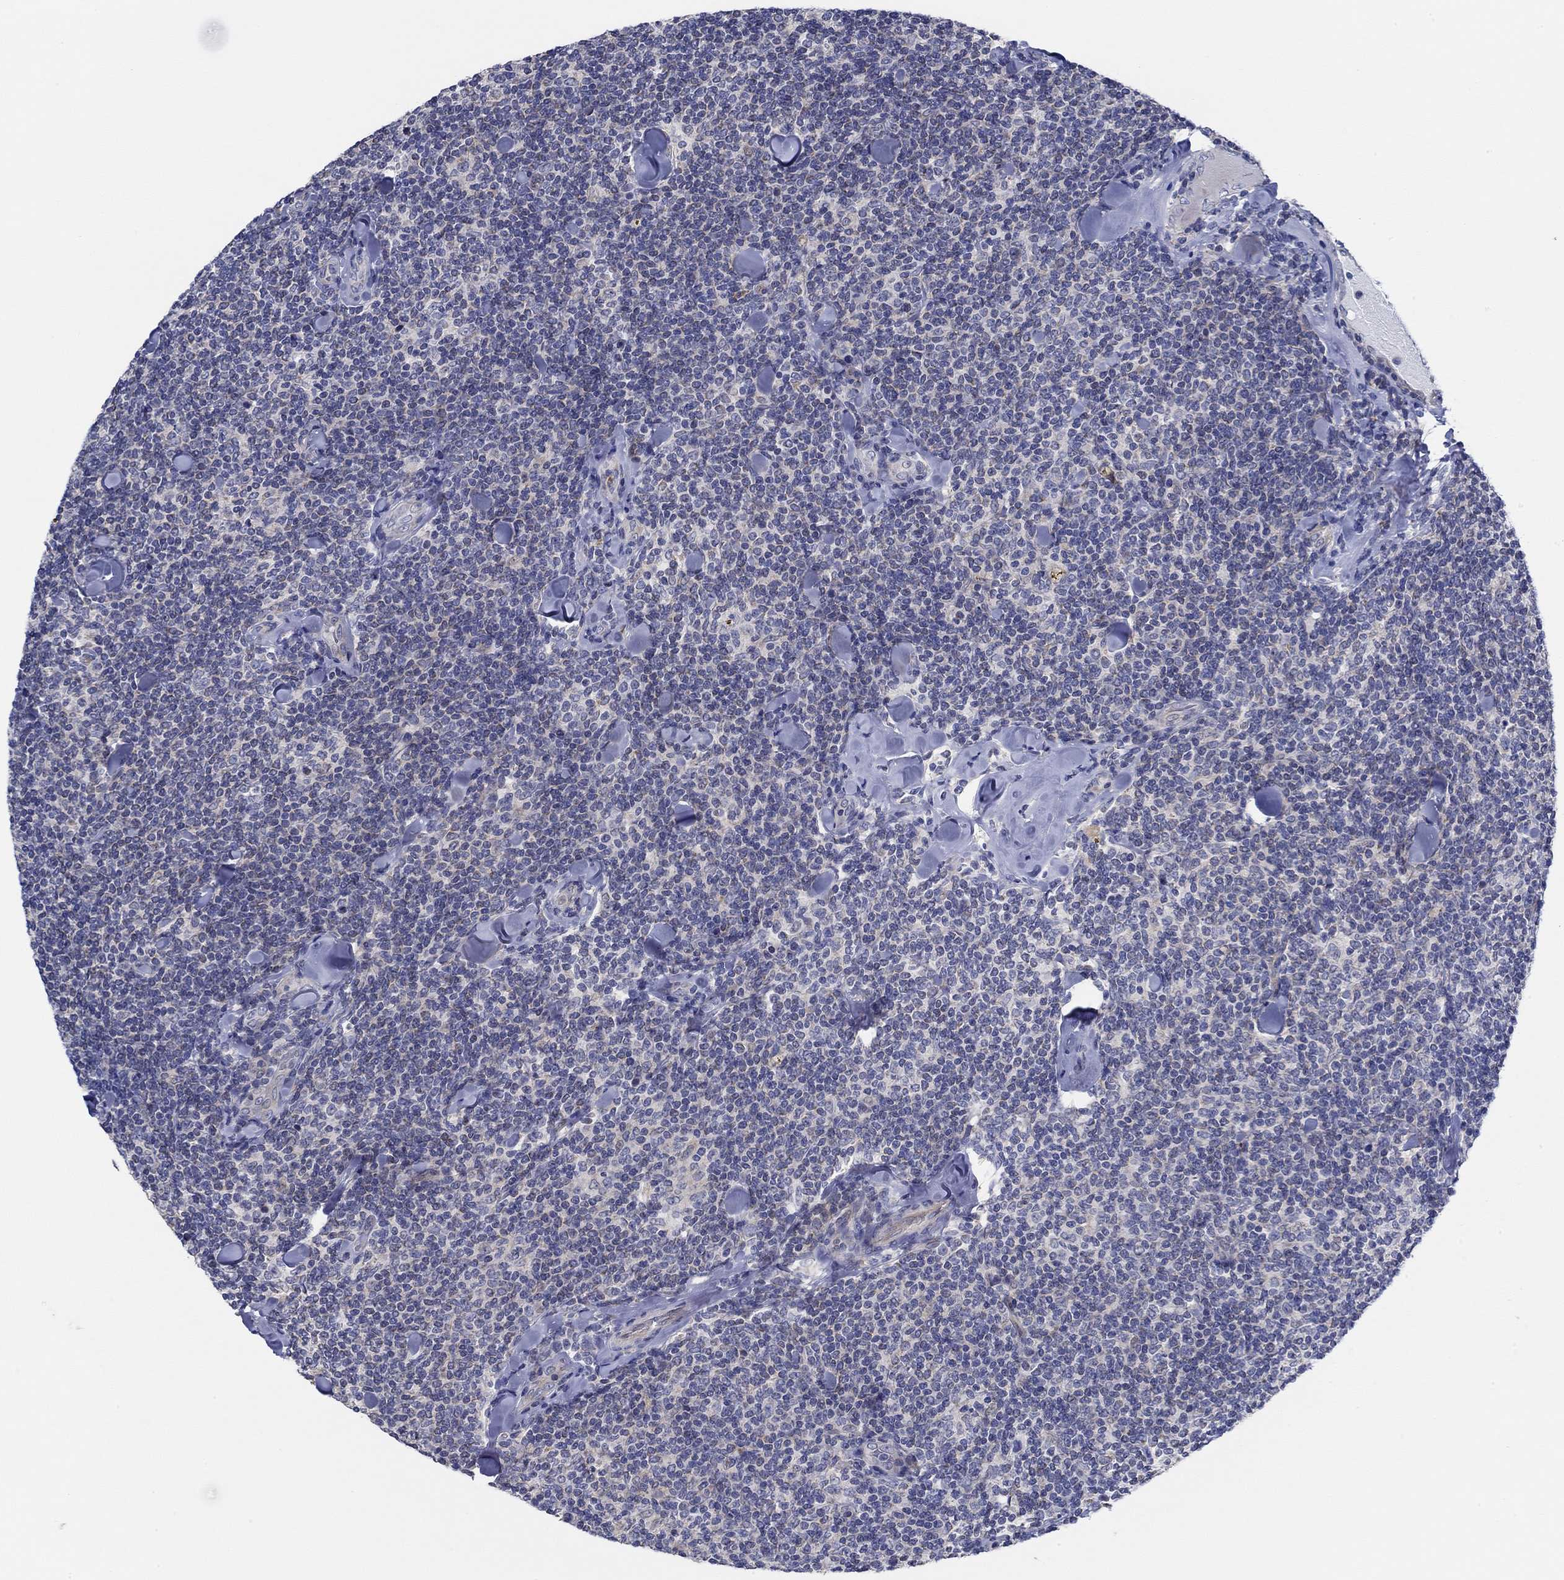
{"staining": {"intensity": "negative", "quantity": "none", "location": "none"}, "tissue": "lymphoma", "cell_type": "Tumor cells", "image_type": "cancer", "snomed": [{"axis": "morphology", "description": "Malignant lymphoma, non-Hodgkin's type, Low grade"}, {"axis": "topography", "description": "Lymph node"}], "caption": "There is no significant staining in tumor cells of lymphoma.", "gene": "CFAP61", "patient": {"sex": "female", "age": 56}}